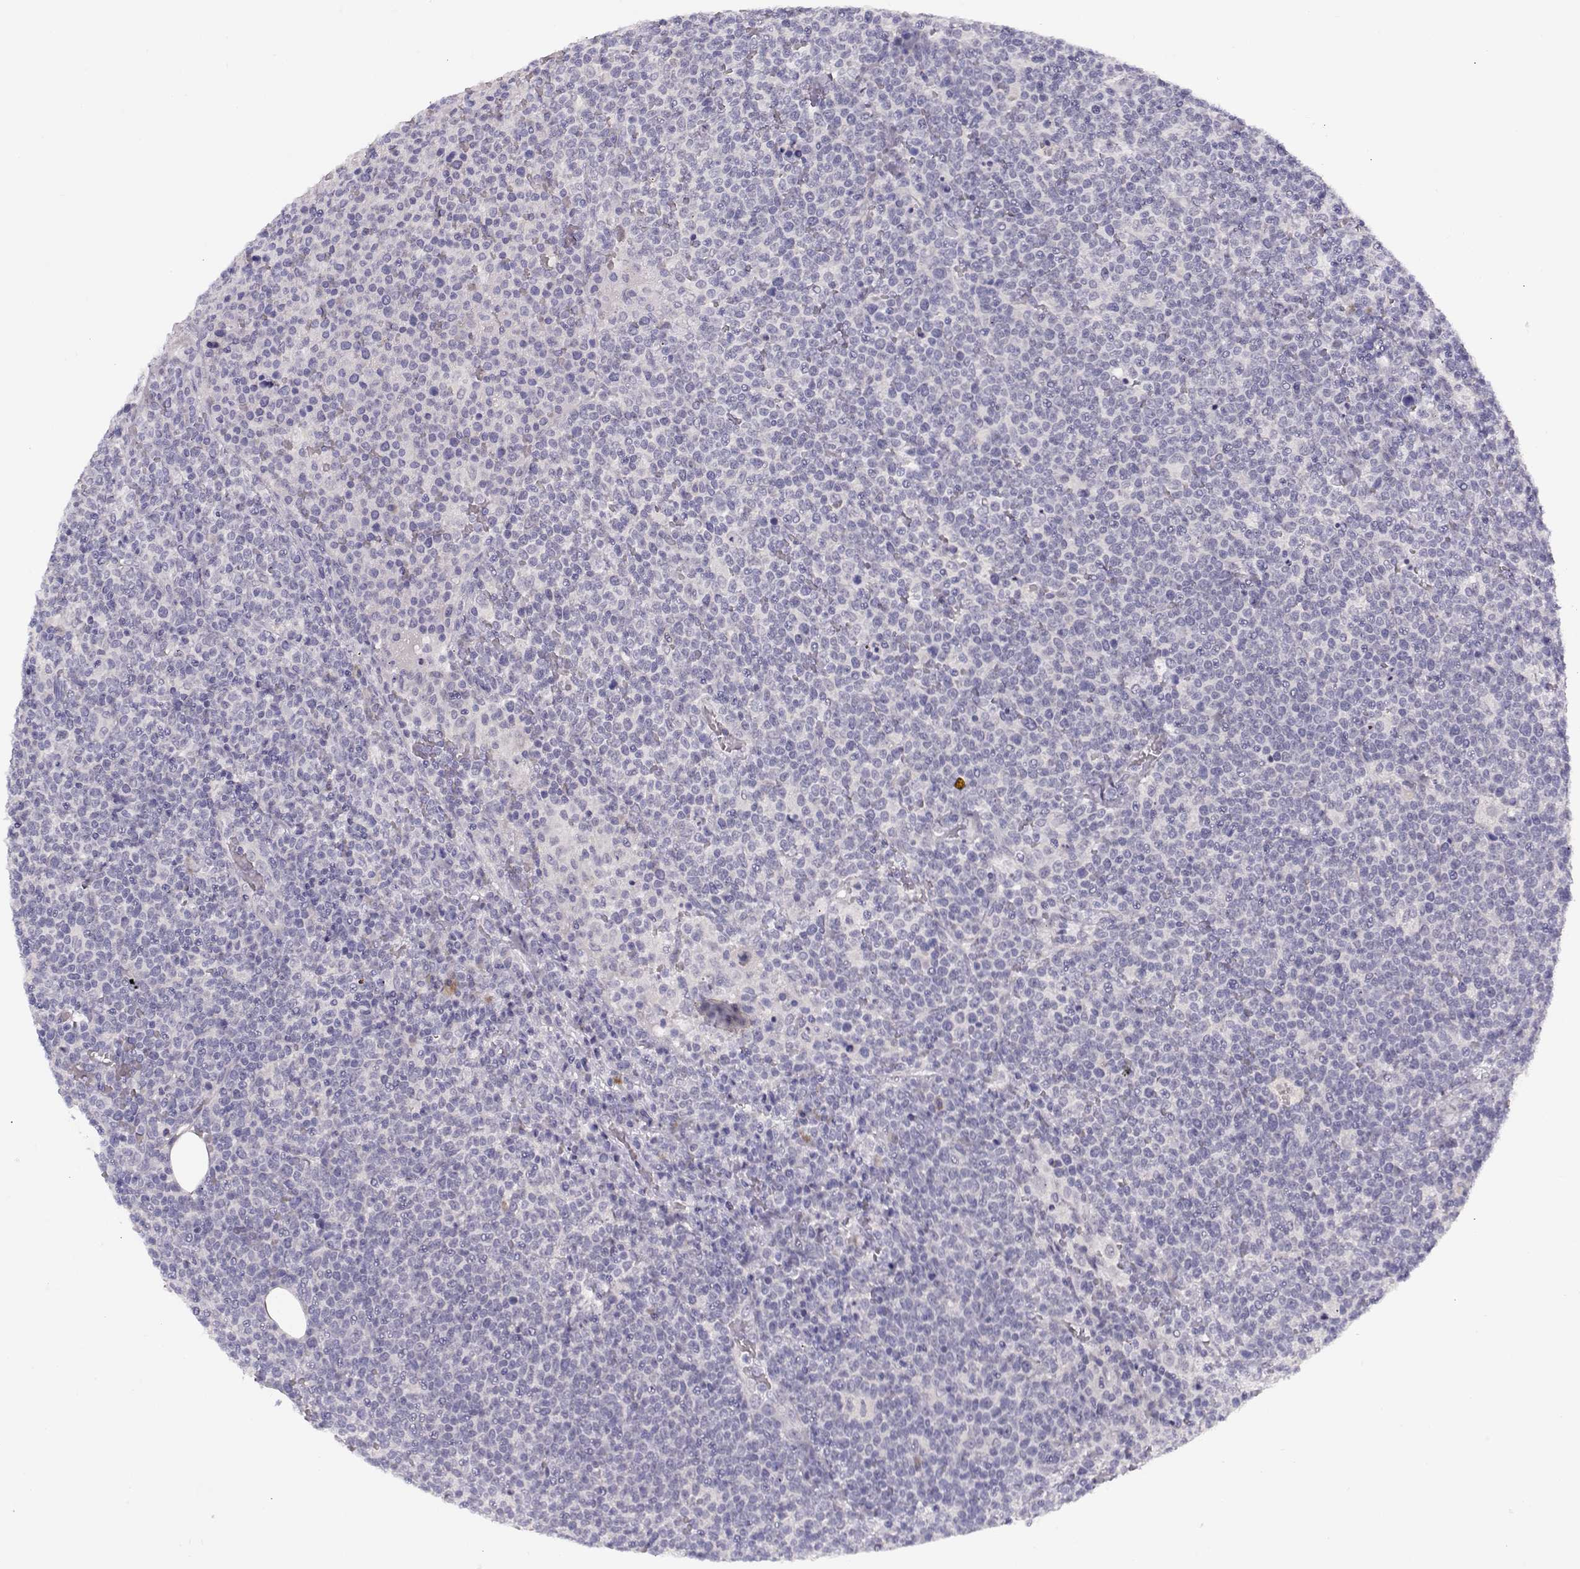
{"staining": {"intensity": "negative", "quantity": "none", "location": "none"}, "tissue": "lymphoma", "cell_type": "Tumor cells", "image_type": "cancer", "snomed": [{"axis": "morphology", "description": "Malignant lymphoma, non-Hodgkin's type, High grade"}, {"axis": "topography", "description": "Lymph node"}], "caption": "This is an immunohistochemistry (IHC) image of human lymphoma. There is no staining in tumor cells.", "gene": "TTC26", "patient": {"sex": "male", "age": 61}}